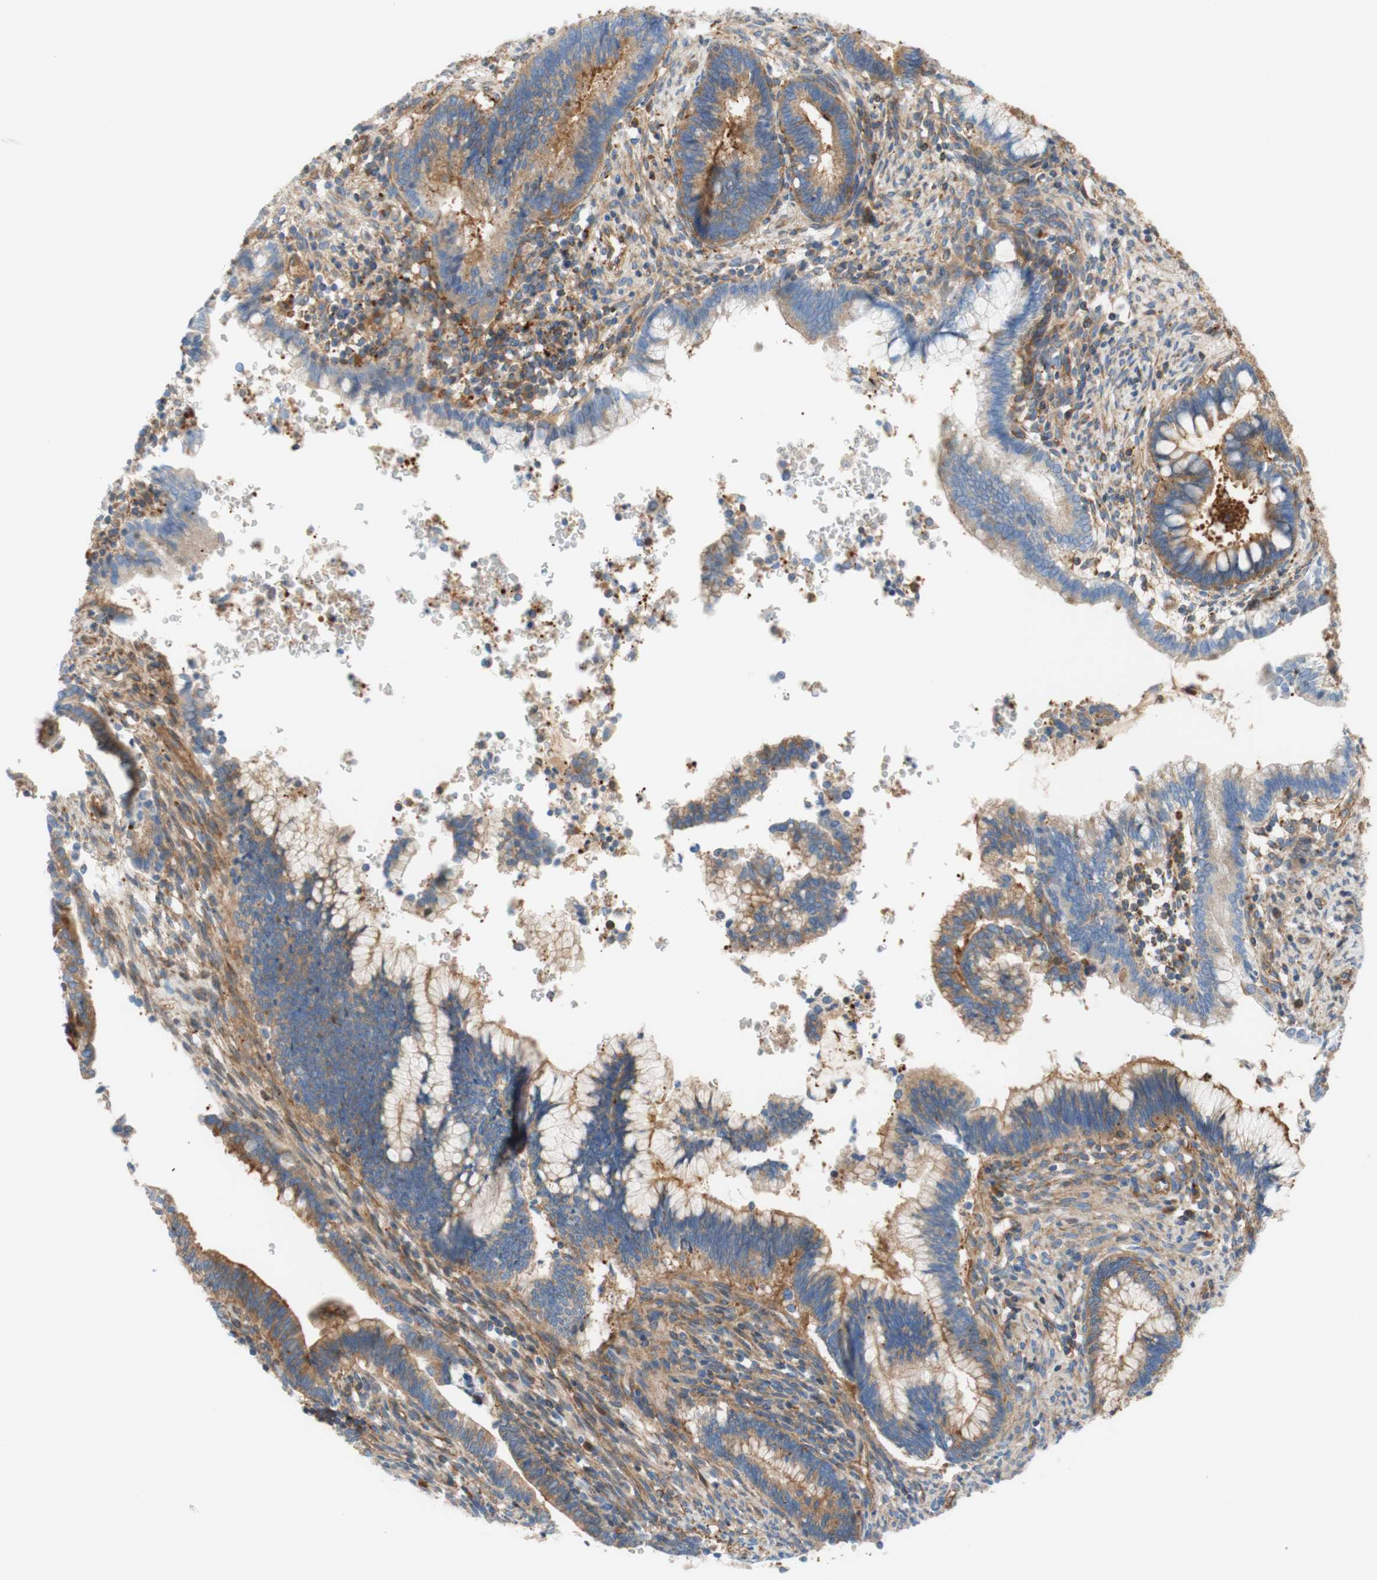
{"staining": {"intensity": "moderate", "quantity": "25%-75%", "location": "cytoplasmic/membranous"}, "tissue": "cervical cancer", "cell_type": "Tumor cells", "image_type": "cancer", "snomed": [{"axis": "morphology", "description": "Adenocarcinoma, NOS"}, {"axis": "topography", "description": "Cervix"}], "caption": "The immunohistochemical stain highlights moderate cytoplasmic/membranous expression in tumor cells of cervical cancer tissue.", "gene": "STOM", "patient": {"sex": "female", "age": 44}}